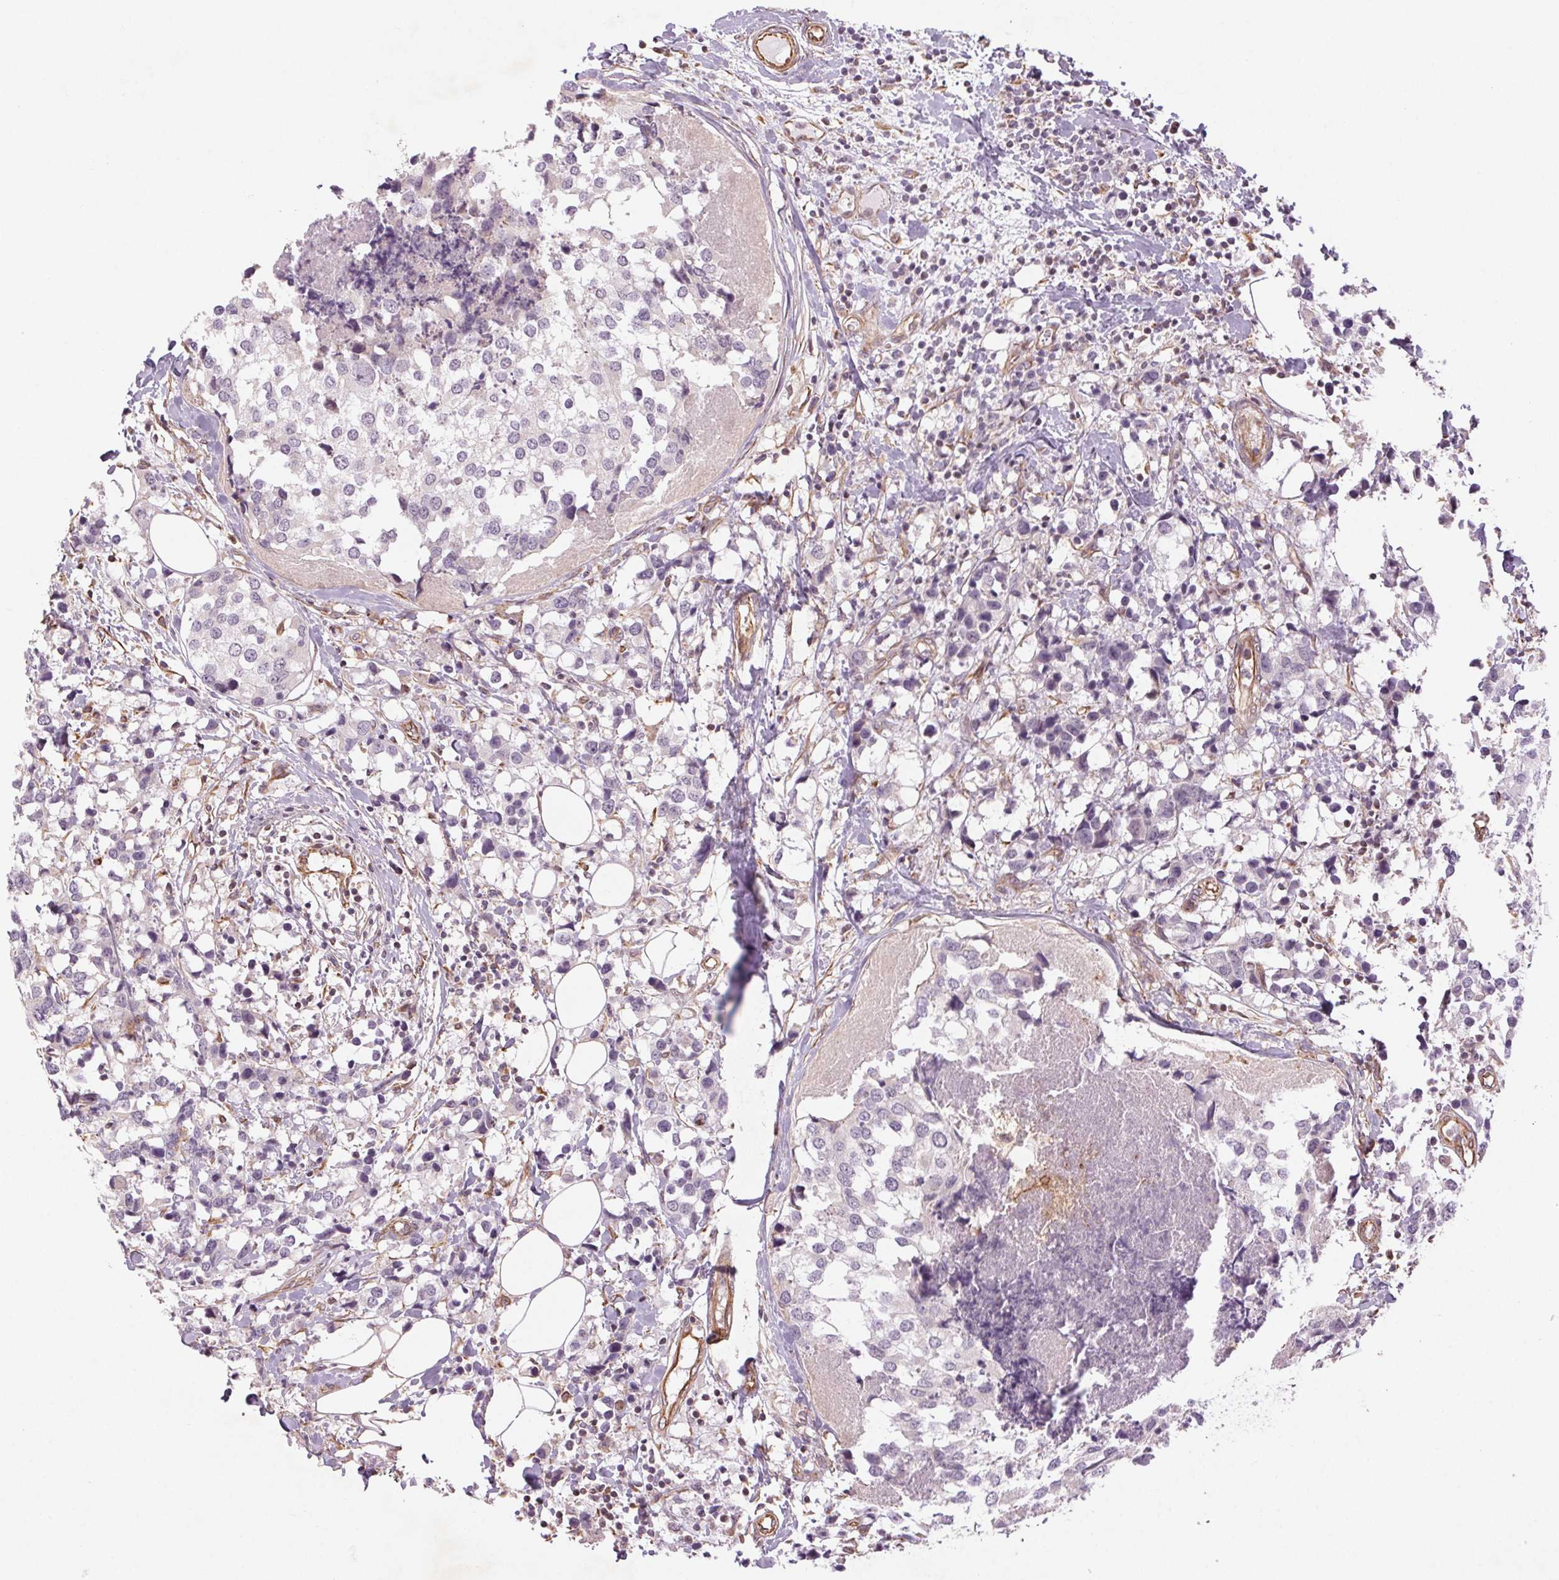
{"staining": {"intensity": "negative", "quantity": "none", "location": "none"}, "tissue": "breast cancer", "cell_type": "Tumor cells", "image_type": "cancer", "snomed": [{"axis": "morphology", "description": "Lobular carcinoma"}, {"axis": "topography", "description": "Breast"}], "caption": "Breast lobular carcinoma was stained to show a protein in brown. There is no significant positivity in tumor cells.", "gene": "CCSER1", "patient": {"sex": "female", "age": 59}}